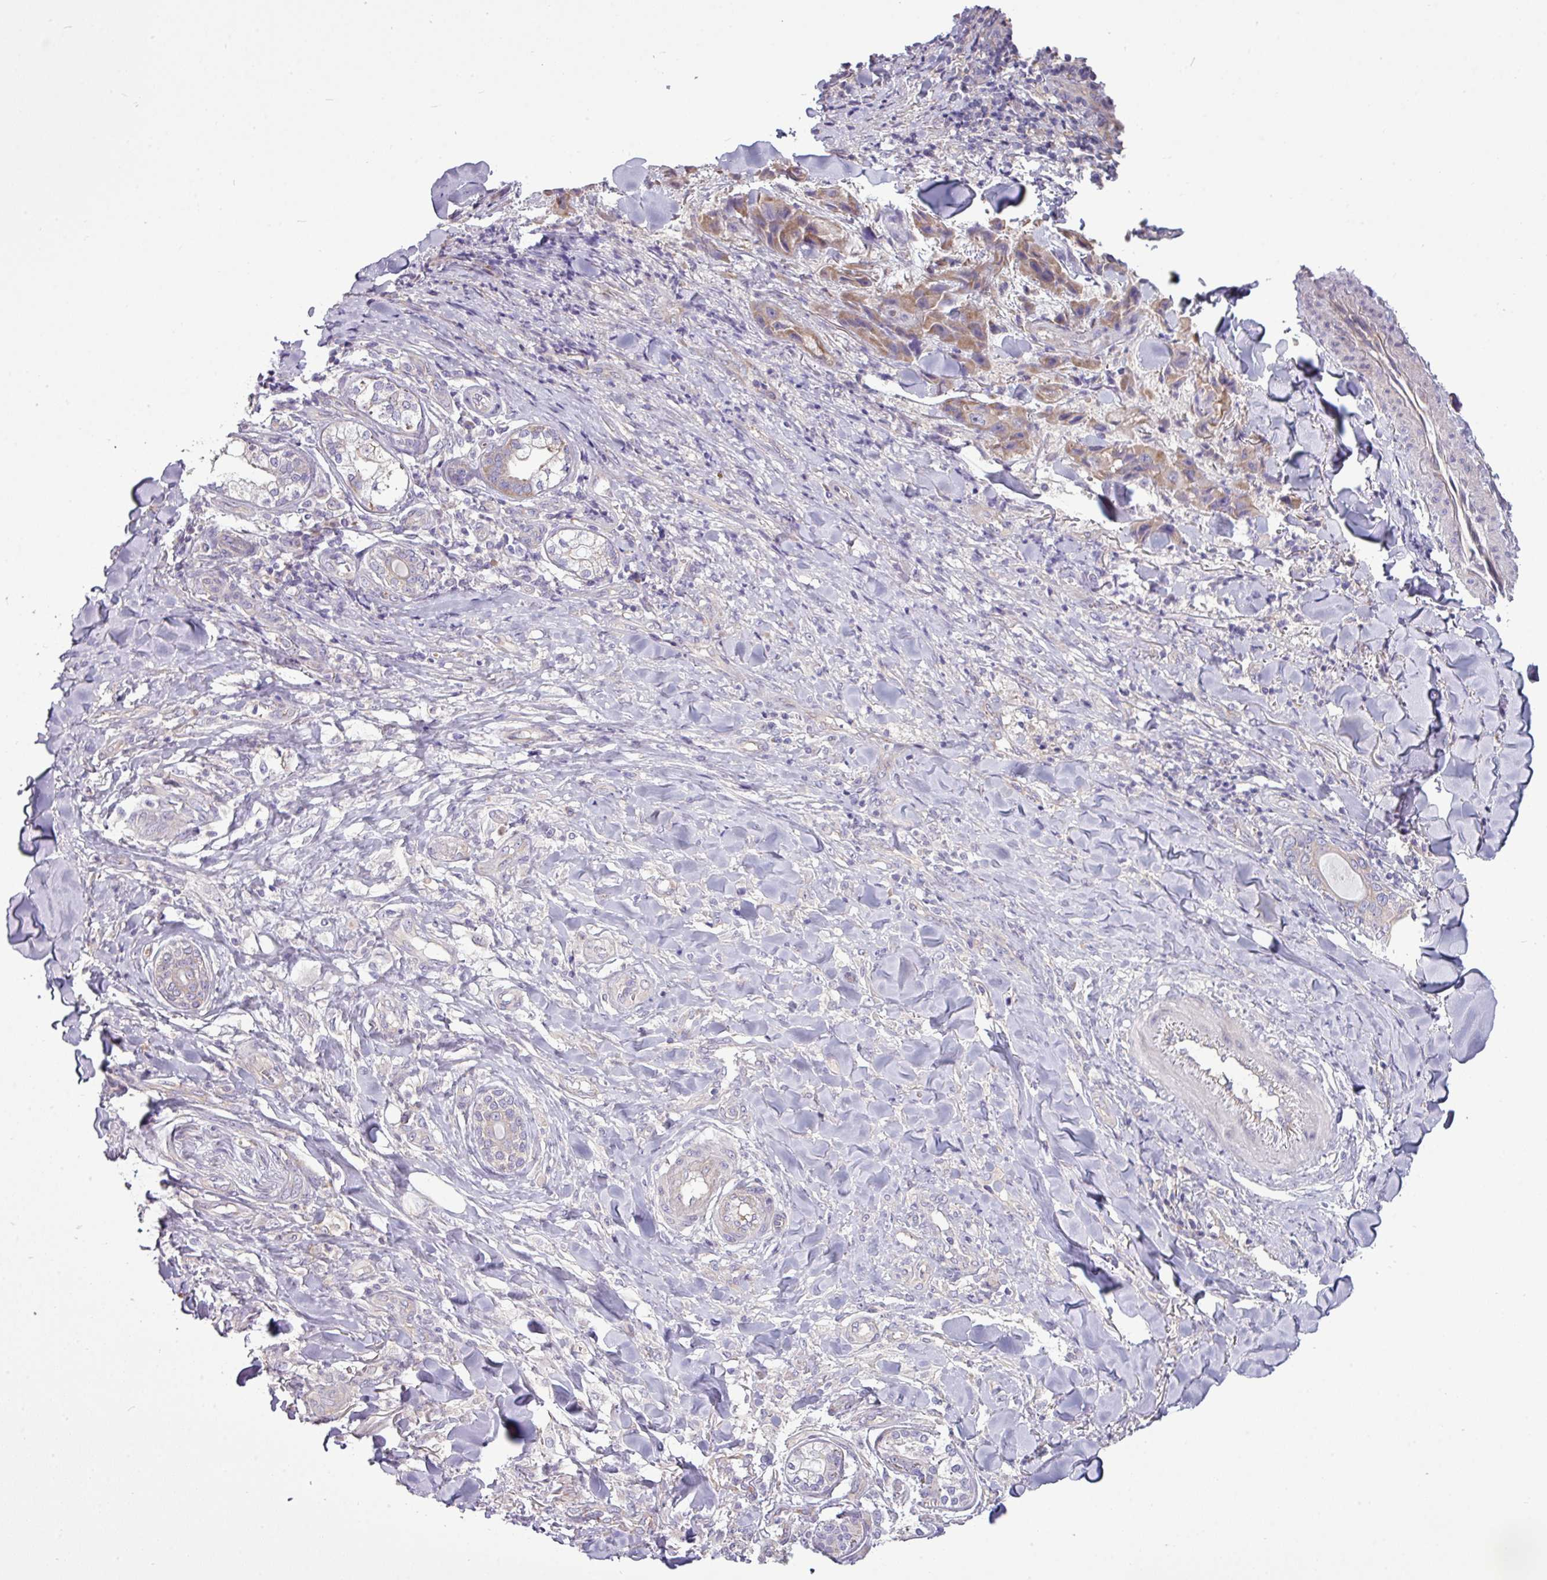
{"staining": {"intensity": "moderate", "quantity": ">75%", "location": "cytoplasmic/membranous"}, "tissue": "skin cancer", "cell_type": "Tumor cells", "image_type": "cancer", "snomed": [{"axis": "morphology", "description": "Squamous cell carcinoma, NOS"}, {"axis": "topography", "description": "Skin"}, {"axis": "topography", "description": "Subcutis"}], "caption": "Human squamous cell carcinoma (skin) stained for a protein (brown) displays moderate cytoplasmic/membranous positive staining in about >75% of tumor cells.", "gene": "AGAP5", "patient": {"sex": "male", "age": 73}}